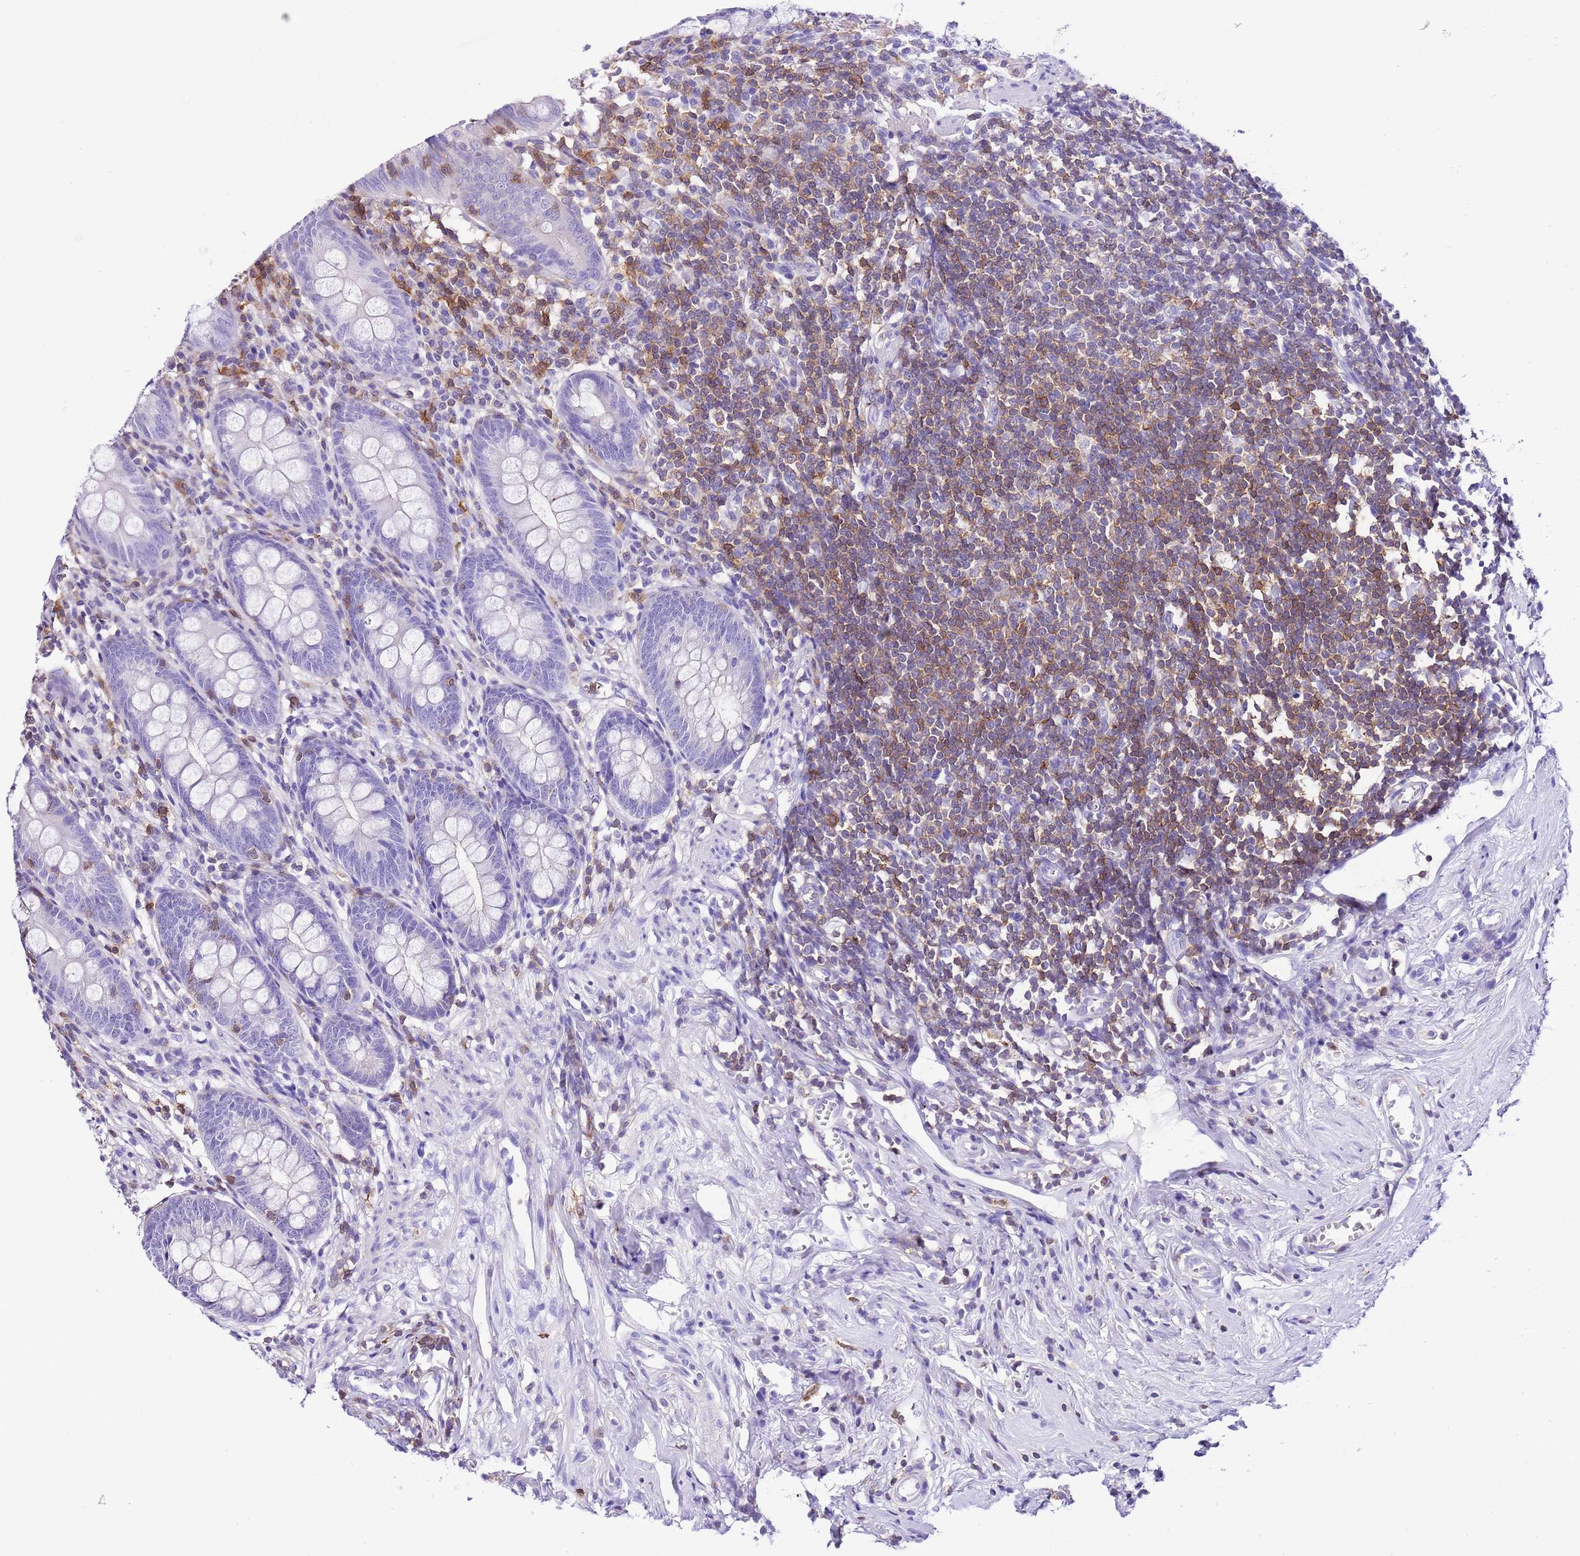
{"staining": {"intensity": "negative", "quantity": "none", "location": "none"}, "tissue": "appendix", "cell_type": "Glandular cells", "image_type": "normal", "snomed": [{"axis": "morphology", "description": "Normal tissue, NOS"}, {"axis": "topography", "description": "Appendix"}], "caption": "Photomicrograph shows no protein staining in glandular cells of normal appendix.", "gene": "CNN2", "patient": {"sex": "female", "age": 51}}